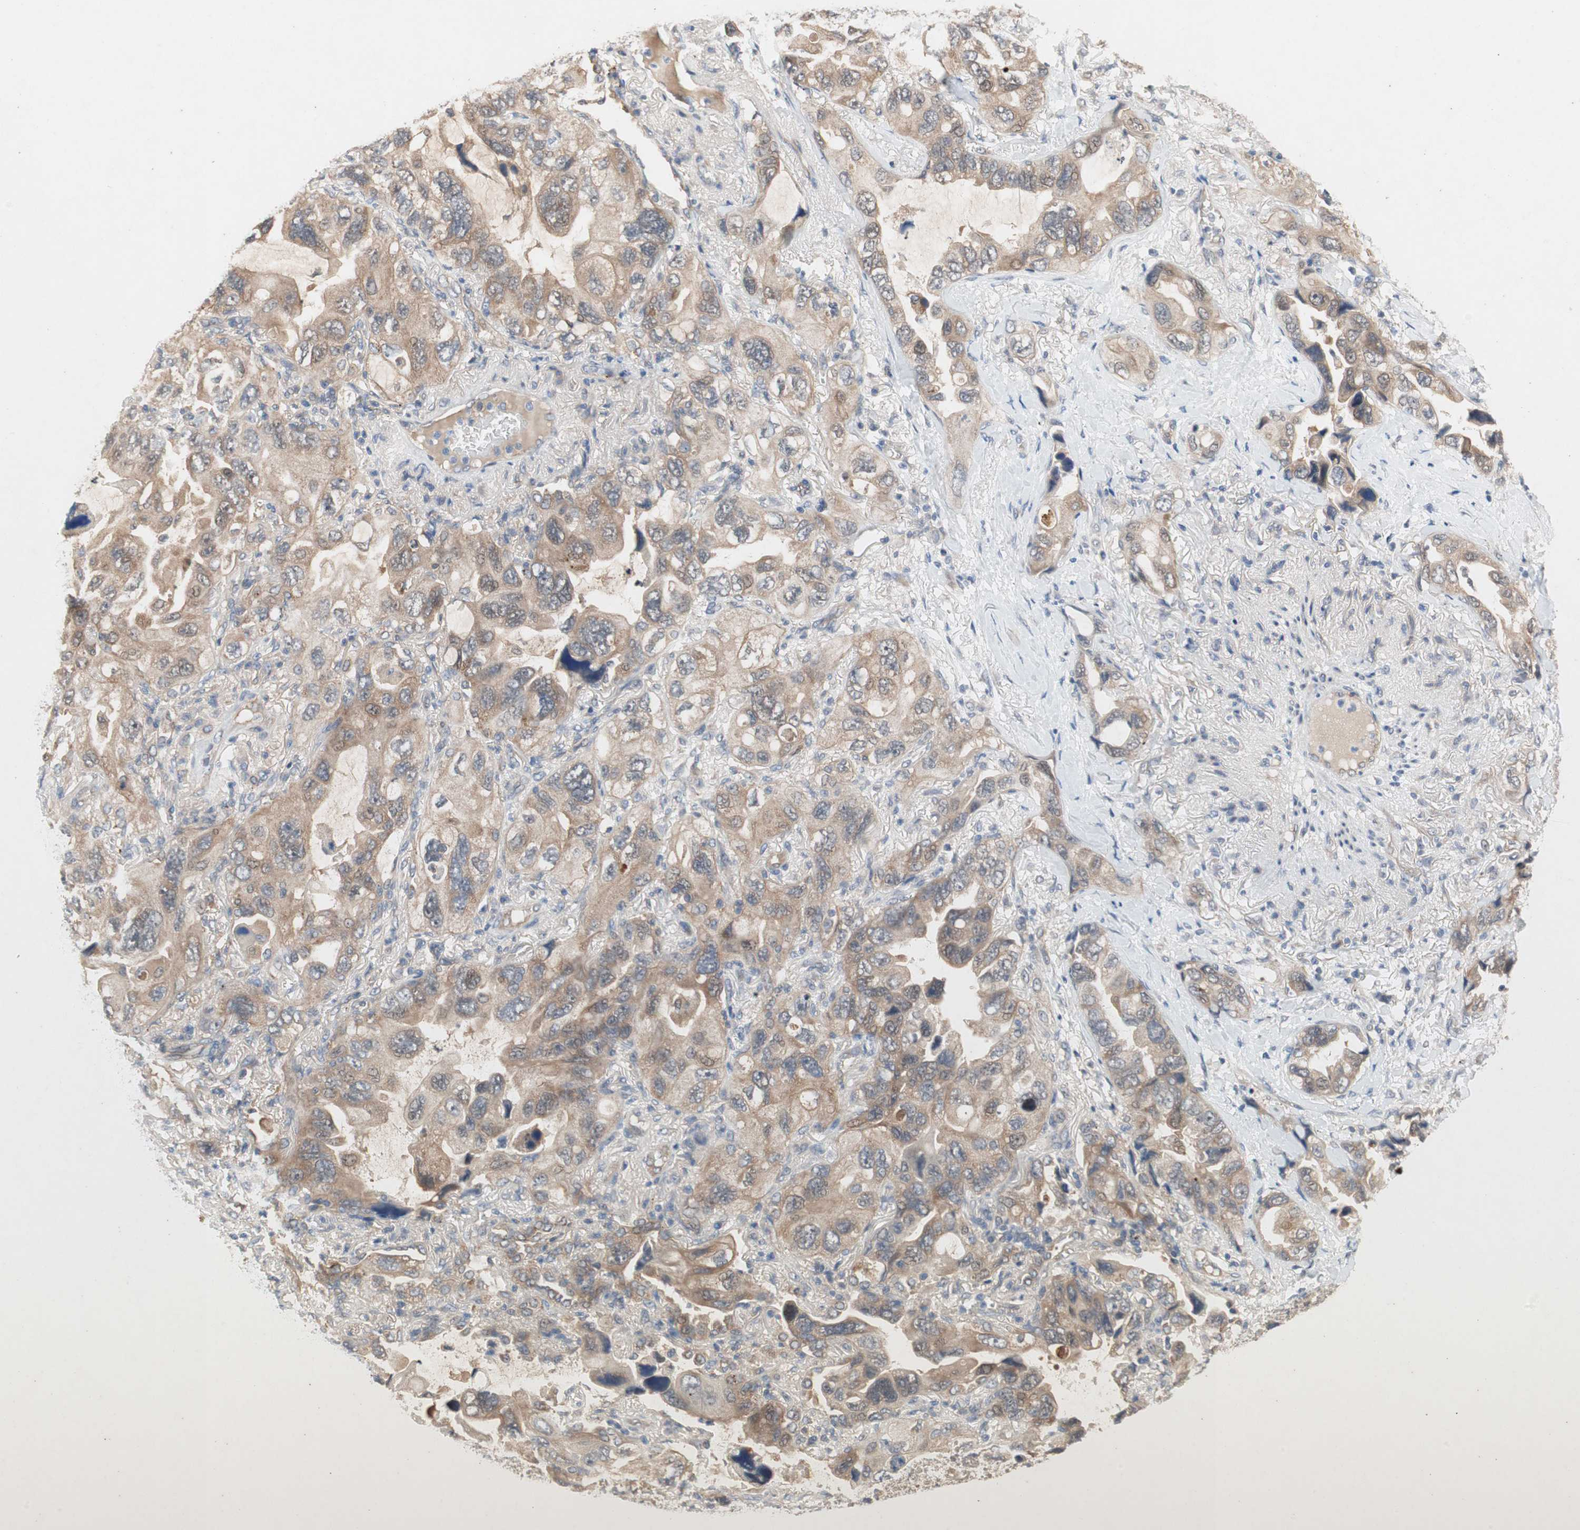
{"staining": {"intensity": "moderate", "quantity": ">75%", "location": "cytoplasmic/membranous"}, "tissue": "lung cancer", "cell_type": "Tumor cells", "image_type": "cancer", "snomed": [{"axis": "morphology", "description": "Squamous cell carcinoma, NOS"}, {"axis": "topography", "description": "Lung"}], "caption": "Lung cancer (squamous cell carcinoma) stained with immunohistochemistry (IHC) exhibits moderate cytoplasmic/membranous staining in about >75% of tumor cells.", "gene": "NCLN", "patient": {"sex": "female", "age": 73}}